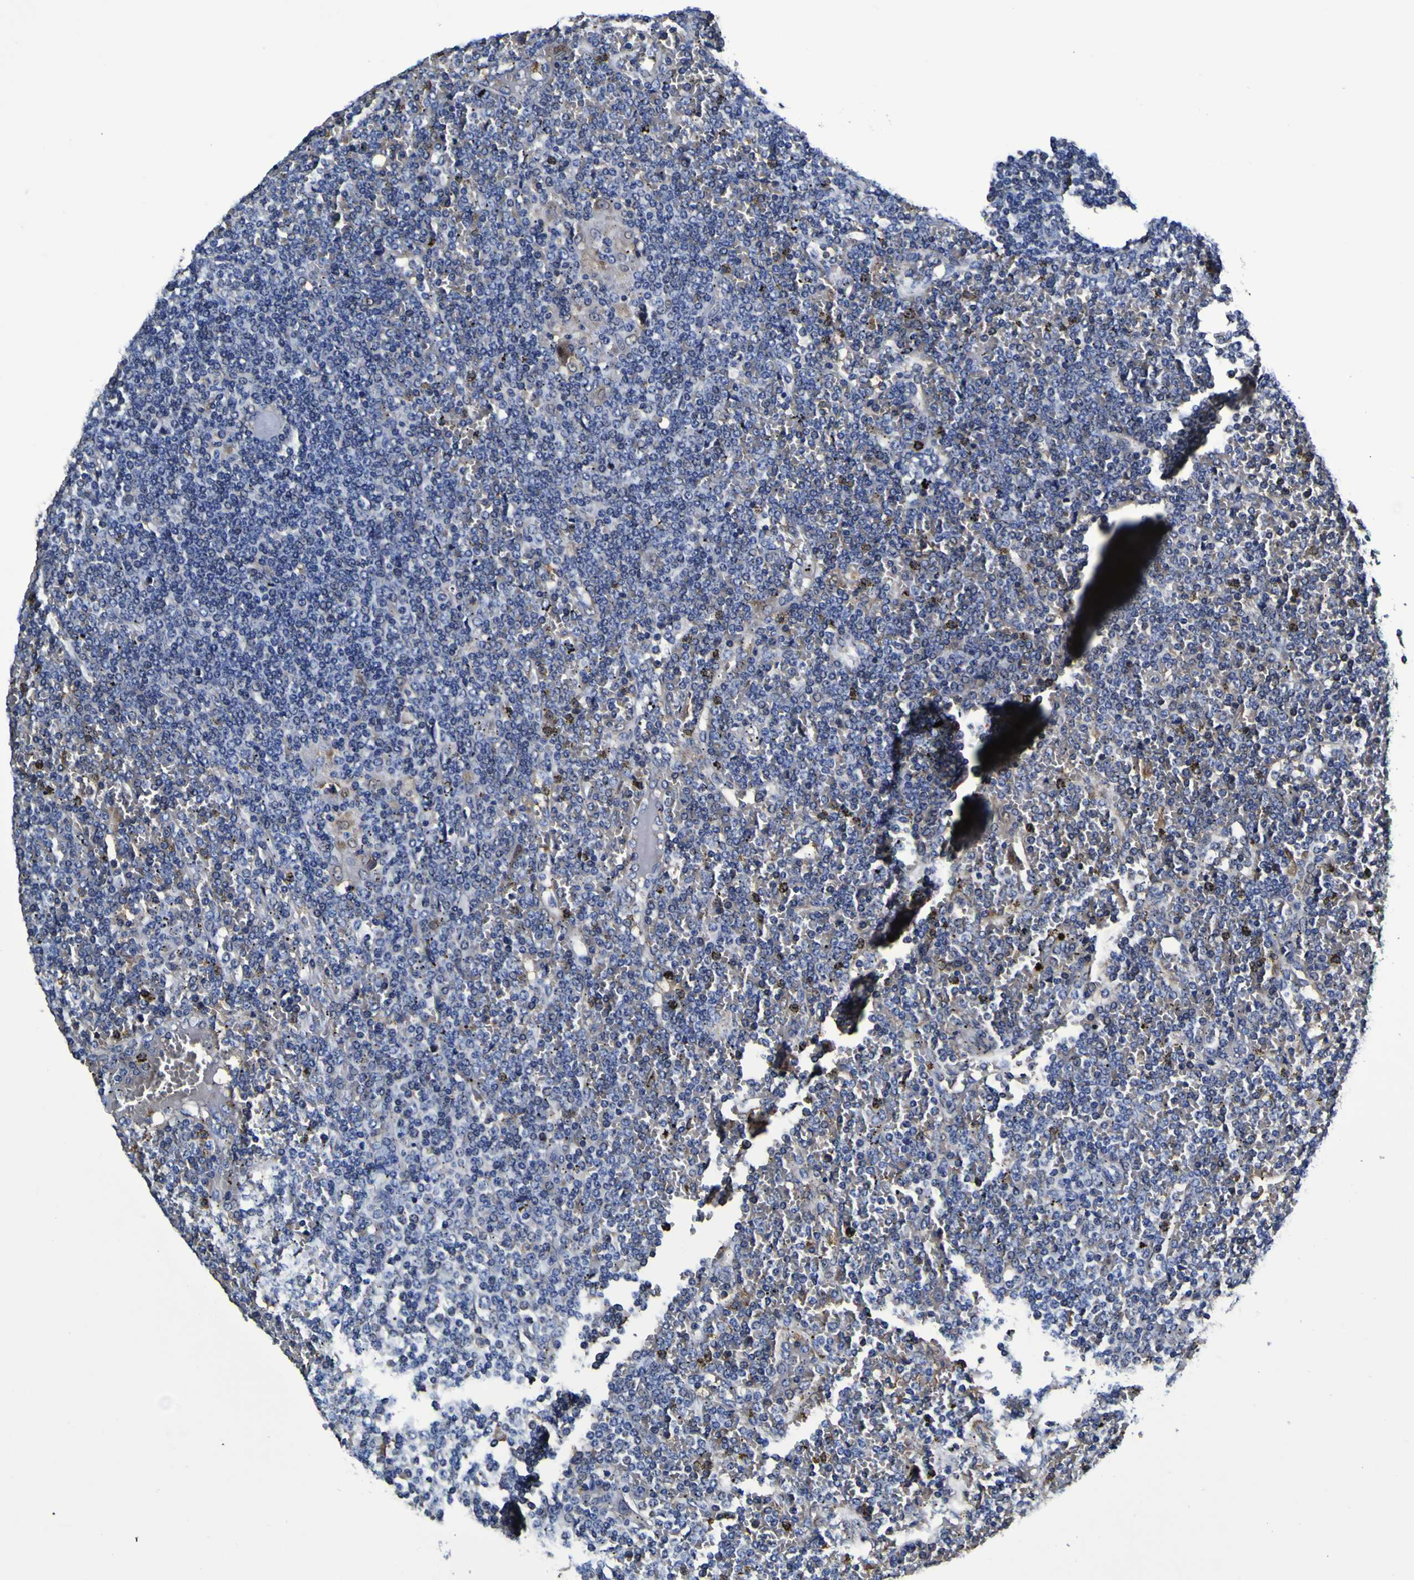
{"staining": {"intensity": "weak", "quantity": "25%-75%", "location": "cytoplasmic/membranous"}, "tissue": "lymphoma", "cell_type": "Tumor cells", "image_type": "cancer", "snomed": [{"axis": "morphology", "description": "Malignant lymphoma, non-Hodgkin's type, Low grade"}, {"axis": "topography", "description": "Spleen"}], "caption": "Immunohistochemical staining of lymphoma shows weak cytoplasmic/membranous protein staining in approximately 25%-75% of tumor cells.", "gene": "GPX1", "patient": {"sex": "female", "age": 19}}